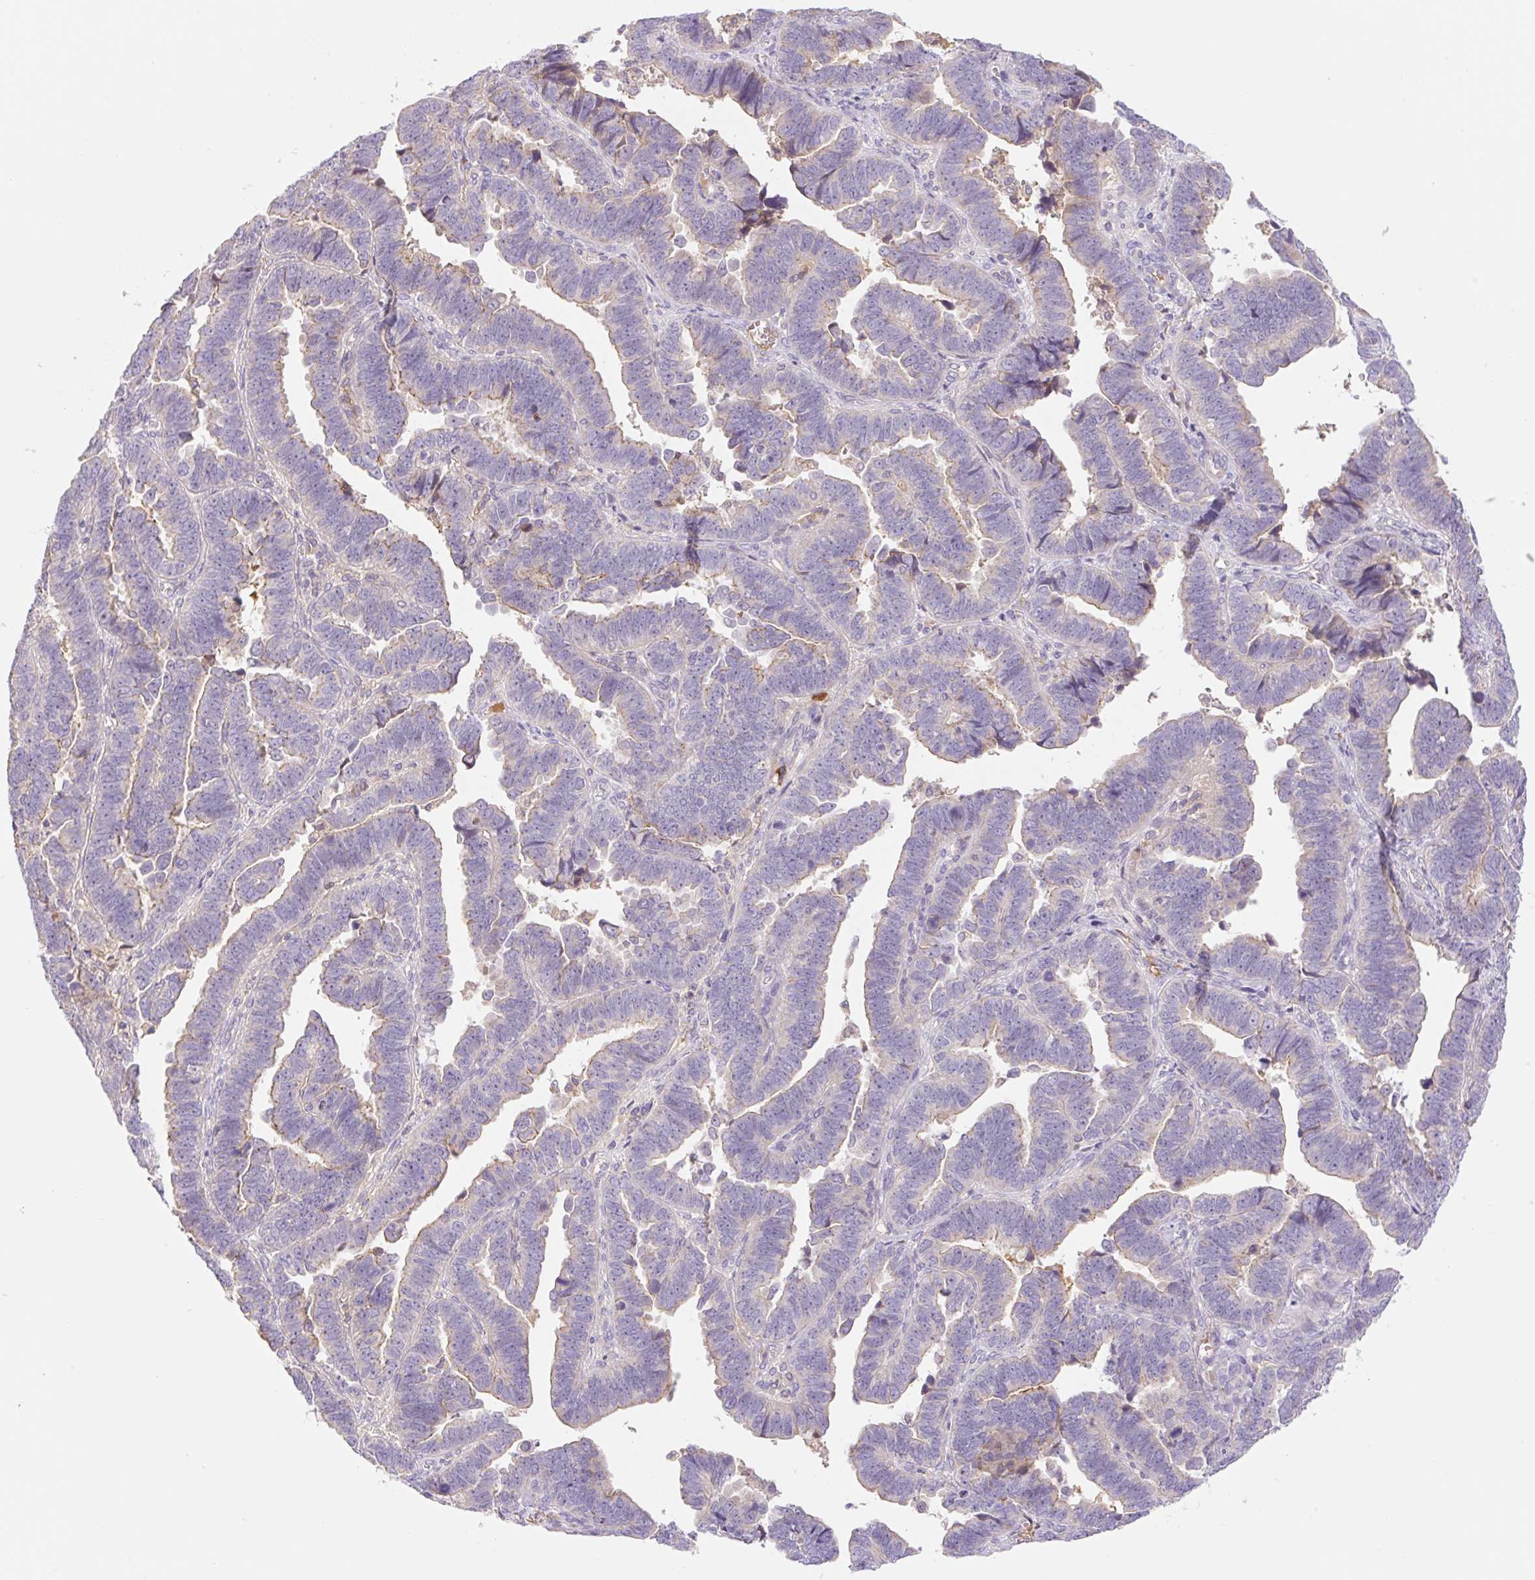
{"staining": {"intensity": "negative", "quantity": "none", "location": "none"}, "tissue": "endometrial cancer", "cell_type": "Tumor cells", "image_type": "cancer", "snomed": [{"axis": "morphology", "description": "Adenocarcinoma, NOS"}, {"axis": "topography", "description": "Endometrium"}], "caption": "Image shows no significant protein staining in tumor cells of endometrial adenocarcinoma.", "gene": "DENND5A", "patient": {"sex": "female", "age": 75}}